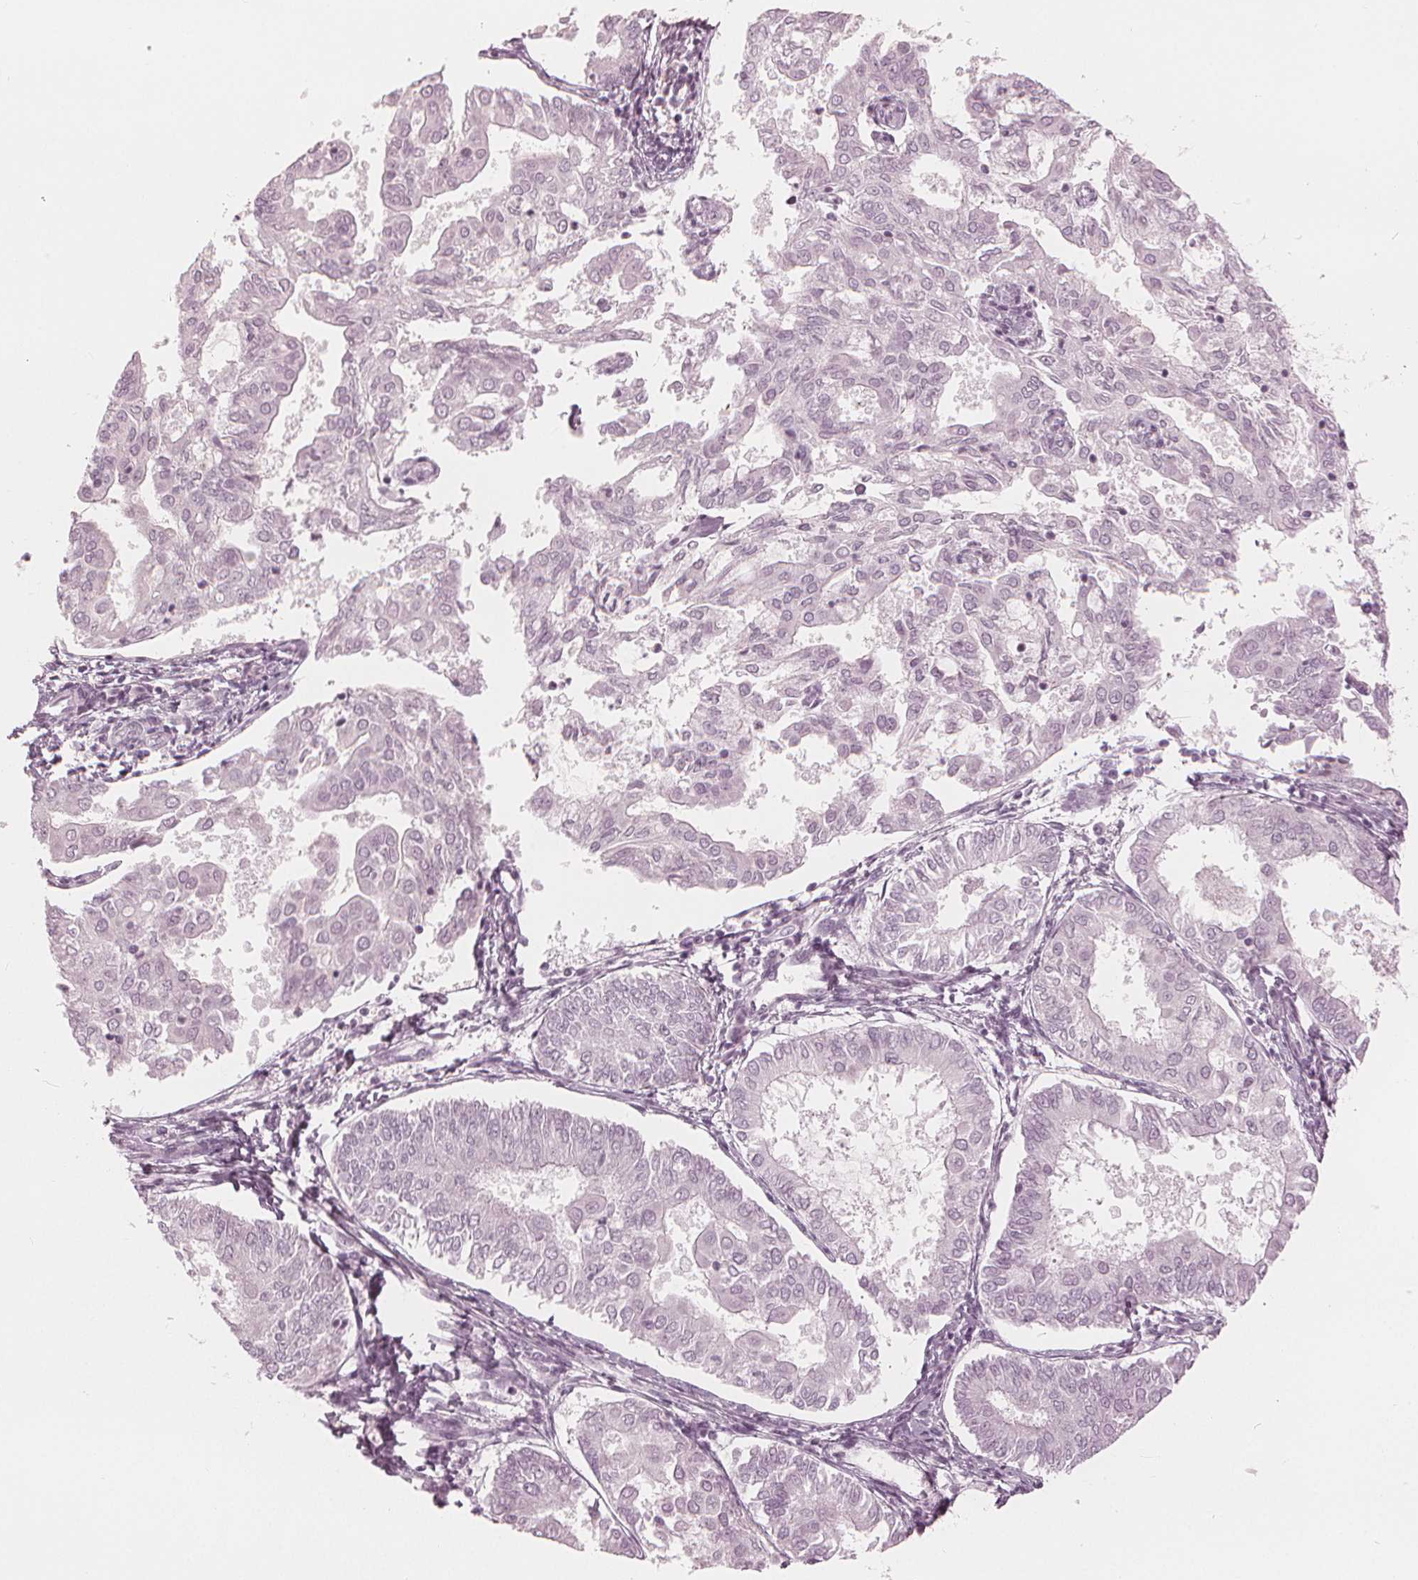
{"staining": {"intensity": "negative", "quantity": "none", "location": "none"}, "tissue": "endometrial cancer", "cell_type": "Tumor cells", "image_type": "cancer", "snomed": [{"axis": "morphology", "description": "Adenocarcinoma, NOS"}, {"axis": "topography", "description": "Endometrium"}], "caption": "Tumor cells are negative for protein expression in human endometrial cancer.", "gene": "PAEP", "patient": {"sex": "female", "age": 68}}